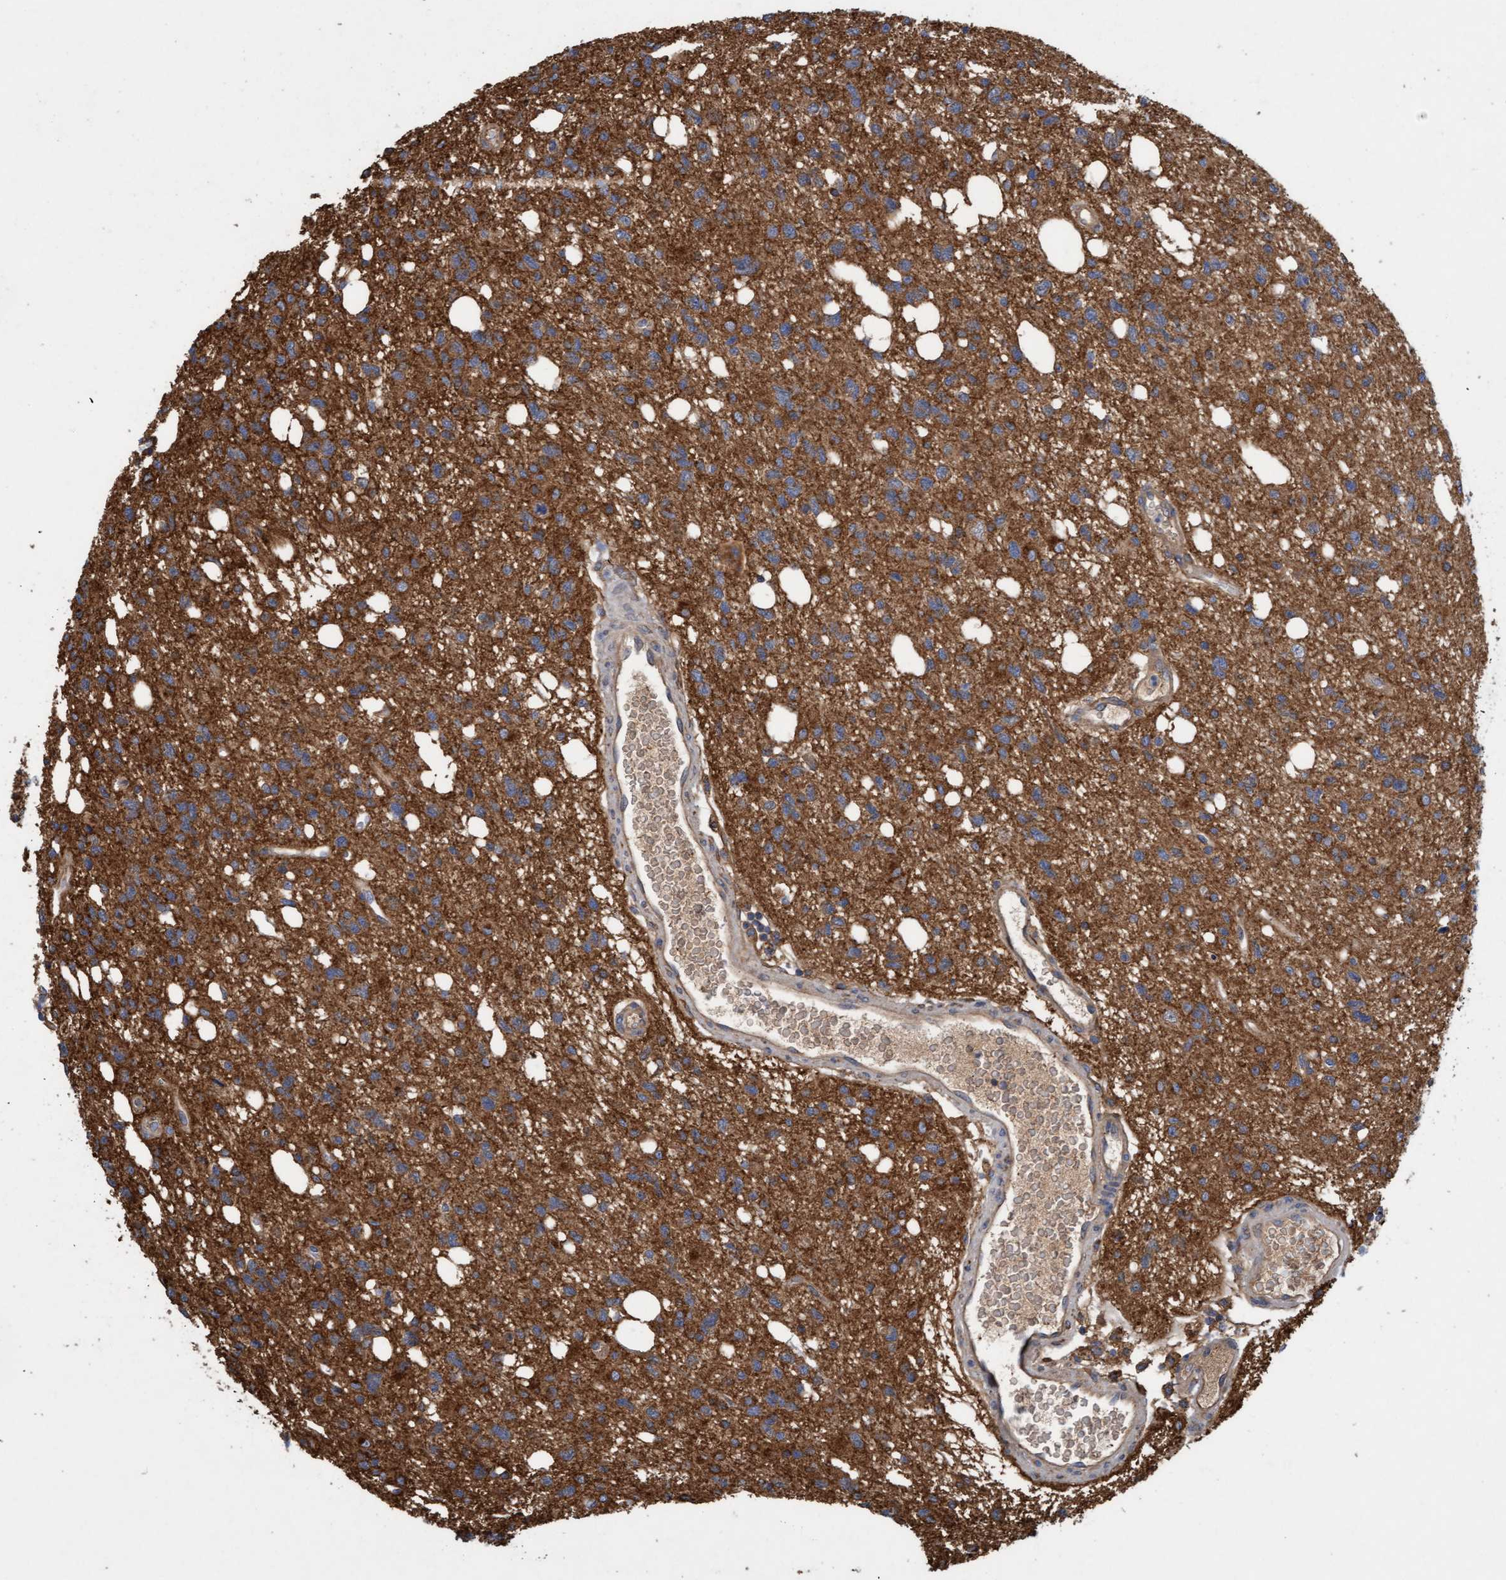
{"staining": {"intensity": "strong", "quantity": ">75%", "location": "cytoplasmic/membranous"}, "tissue": "glioma", "cell_type": "Tumor cells", "image_type": "cancer", "snomed": [{"axis": "morphology", "description": "Glioma, malignant, High grade"}, {"axis": "topography", "description": "Brain"}], "caption": "Immunohistochemistry (IHC) staining of glioma, which displays high levels of strong cytoplasmic/membranous positivity in approximately >75% of tumor cells indicating strong cytoplasmic/membranous protein staining. The staining was performed using DAB (brown) for protein detection and nuclei were counterstained in hematoxylin (blue).", "gene": "DDHD2", "patient": {"sex": "female", "age": 62}}